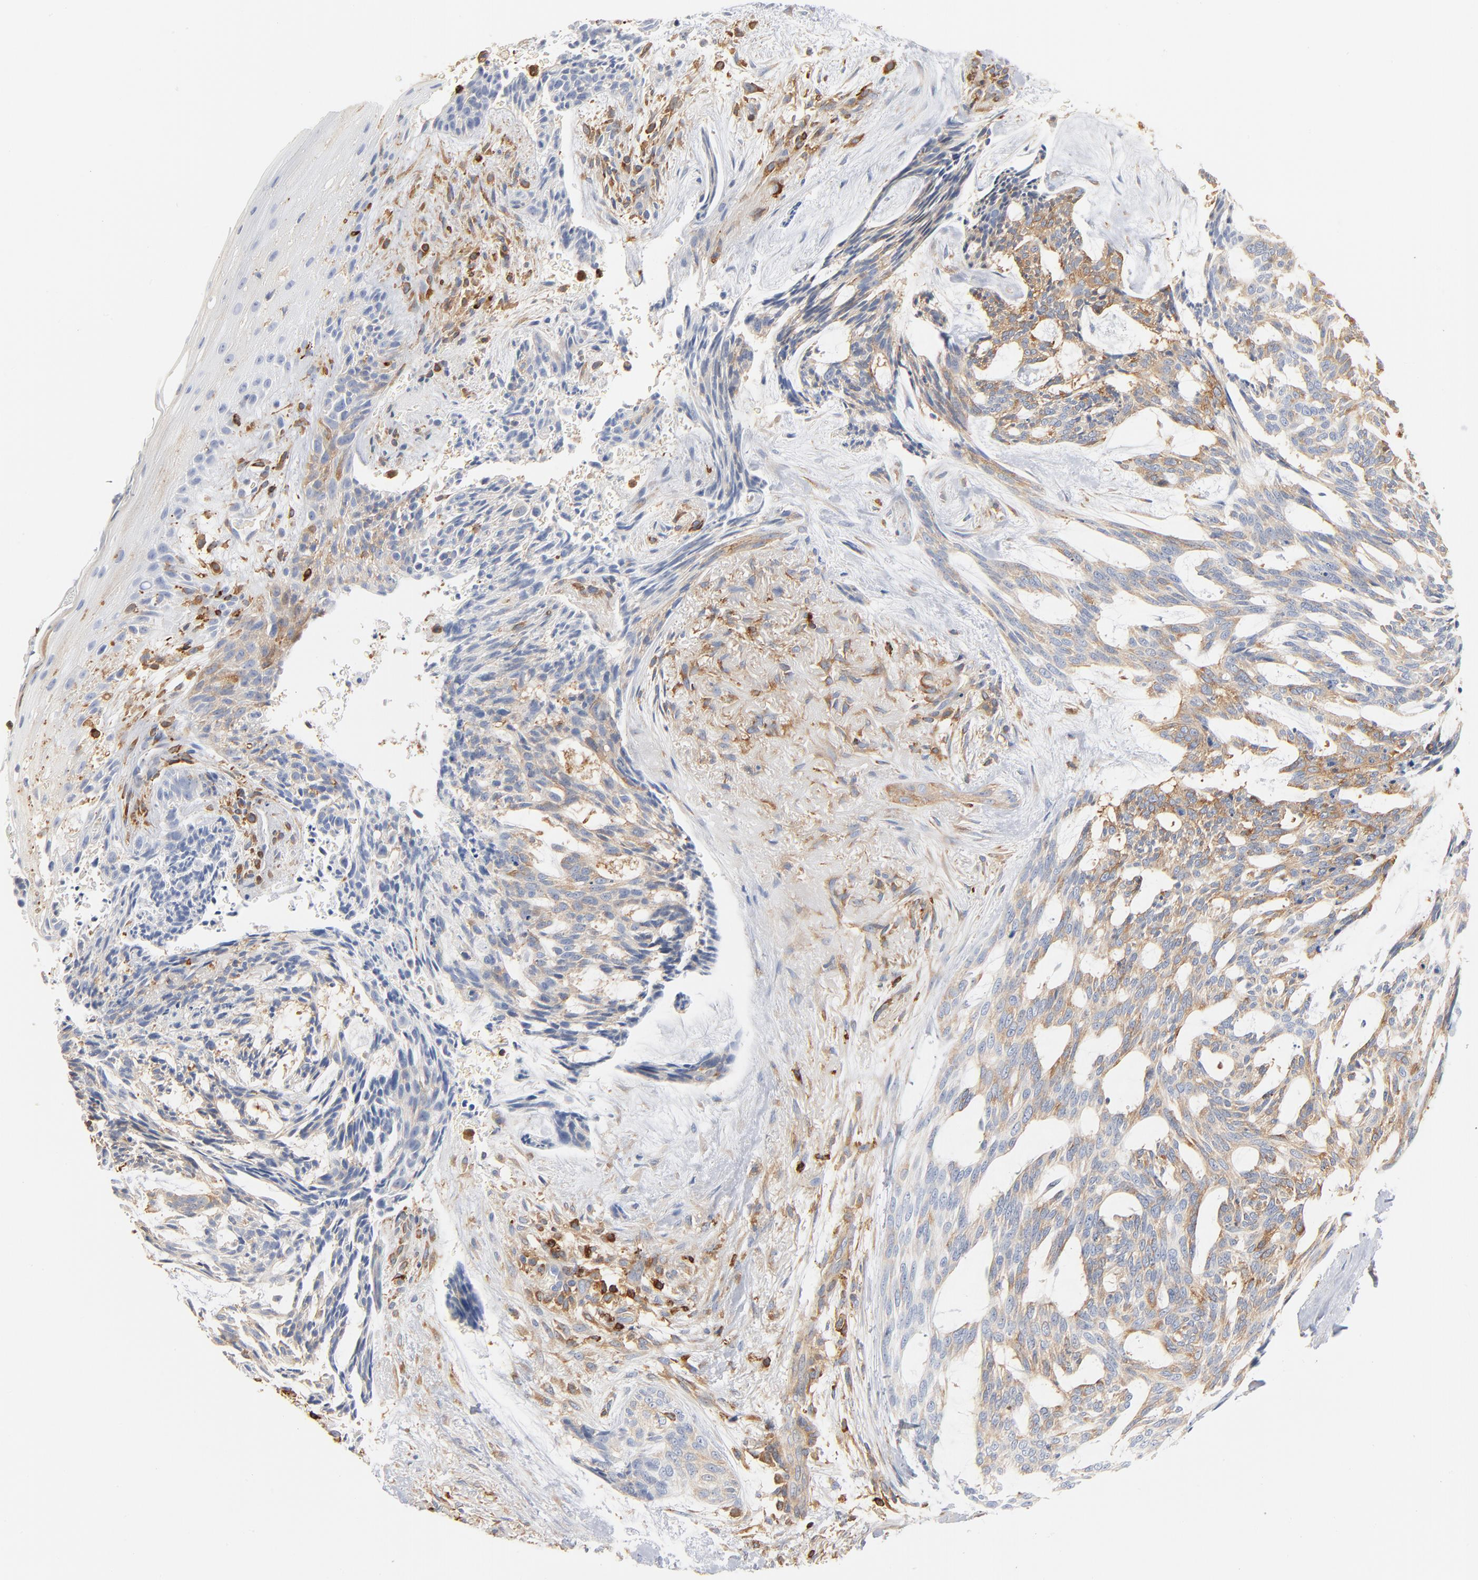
{"staining": {"intensity": "weak", "quantity": "25%-75%", "location": "cytoplasmic/membranous"}, "tissue": "skin cancer", "cell_type": "Tumor cells", "image_type": "cancer", "snomed": [{"axis": "morphology", "description": "Normal tissue, NOS"}, {"axis": "morphology", "description": "Basal cell carcinoma"}, {"axis": "topography", "description": "Skin"}], "caption": "Brown immunohistochemical staining in skin cancer (basal cell carcinoma) shows weak cytoplasmic/membranous positivity in approximately 25%-75% of tumor cells.", "gene": "SH3KBP1", "patient": {"sex": "female", "age": 71}}